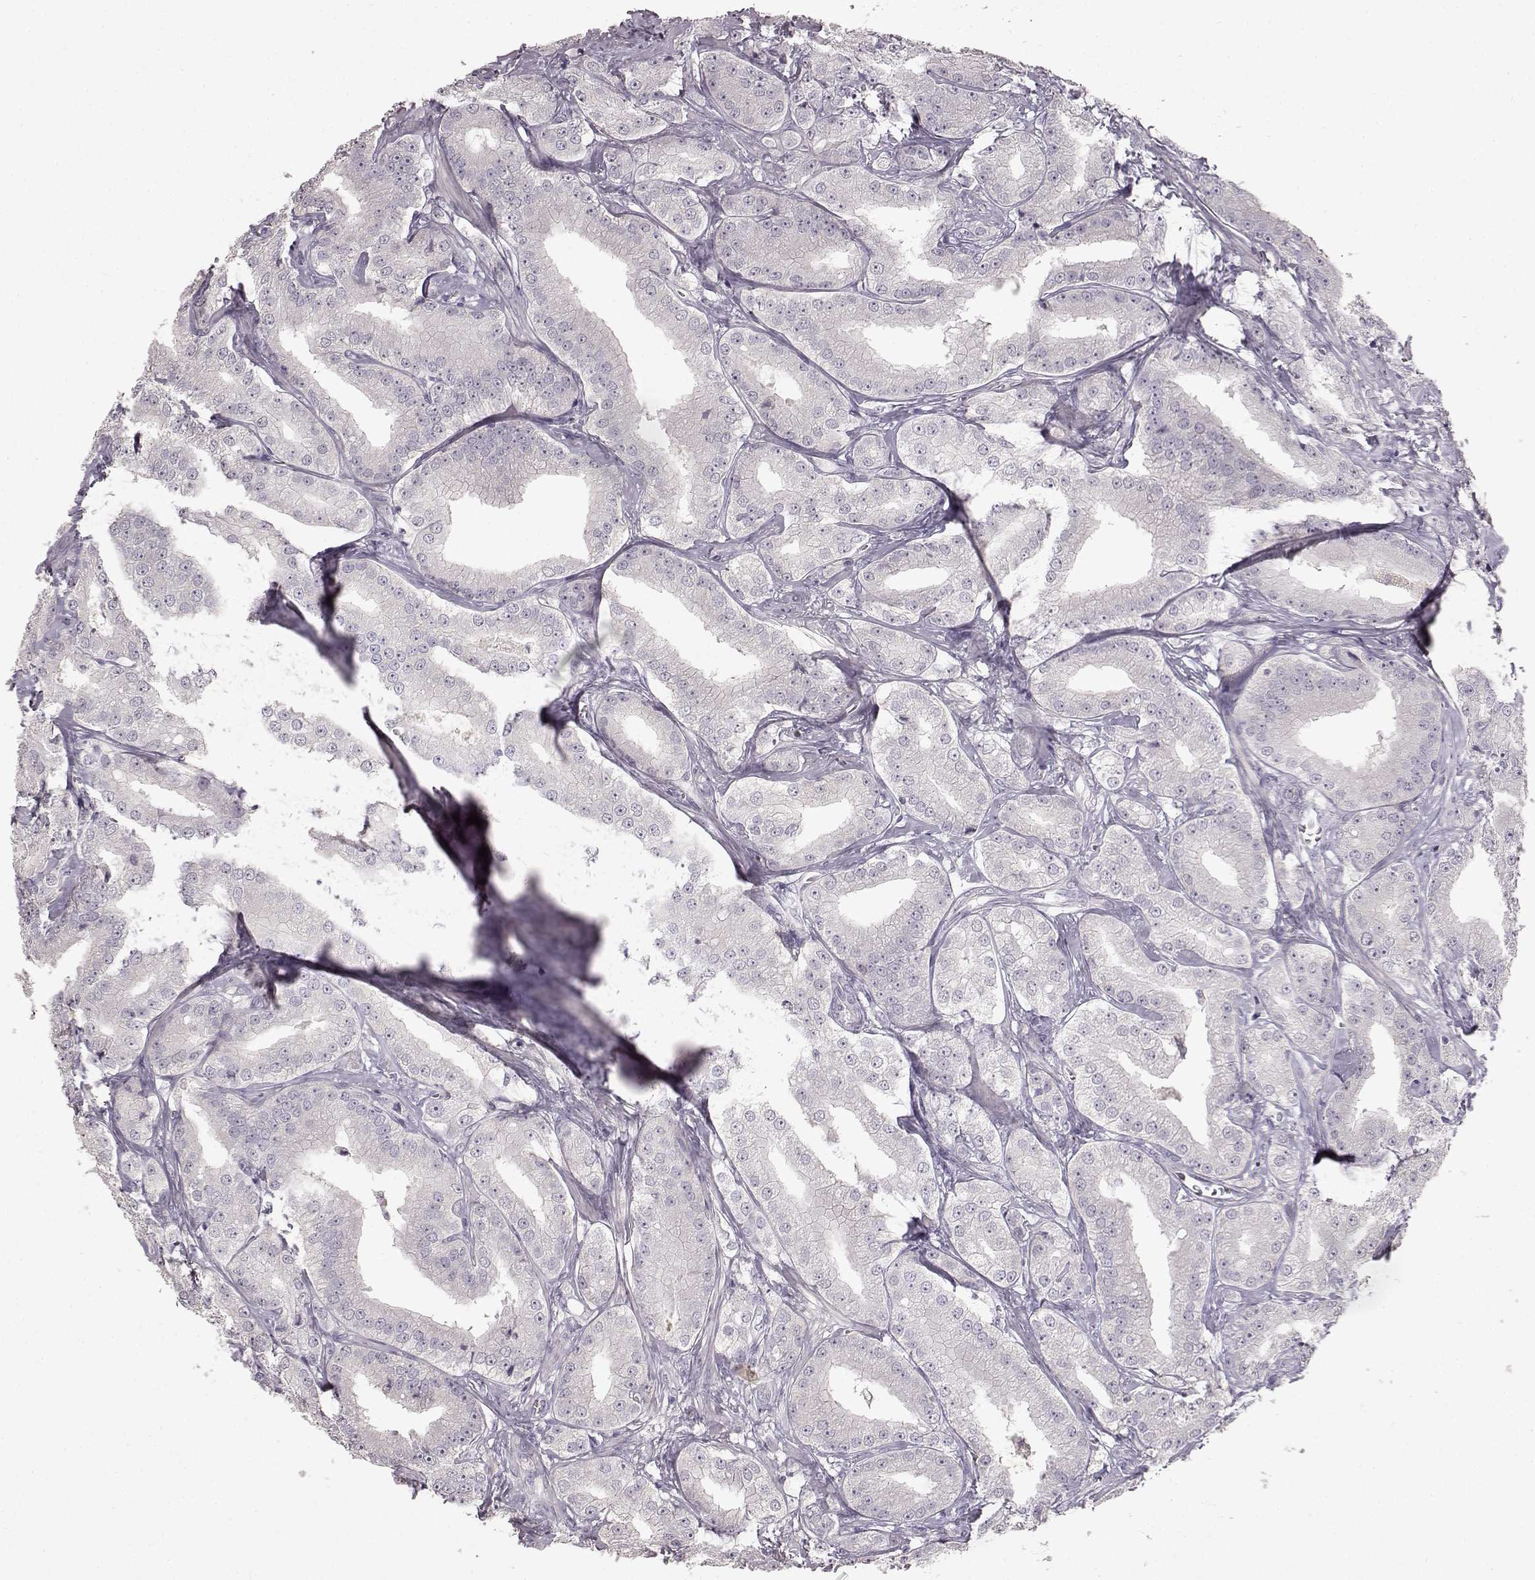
{"staining": {"intensity": "negative", "quantity": "none", "location": "none"}, "tissue": "prostate cancer", "cell_type": "Tumor cells", "image_type": "cancer", "snomed": [{"axis": "morphology", "description": "Adenocarcinoma, High grade"}, {"axis": "topography", "description": "Prostate"}], "caption": "Immunohistochemical staining of prostate cancer displays no significant positivity in tumor cells. The staining was performed using DAB (3,3'-diaminobenzidine) to visualize the protein expression in brown, while the nuclei were stained in blue with hematoxylin (Magnification: 20x).", "gene": "SPAG17", "patient": {"sex": "male", "age": 64}}